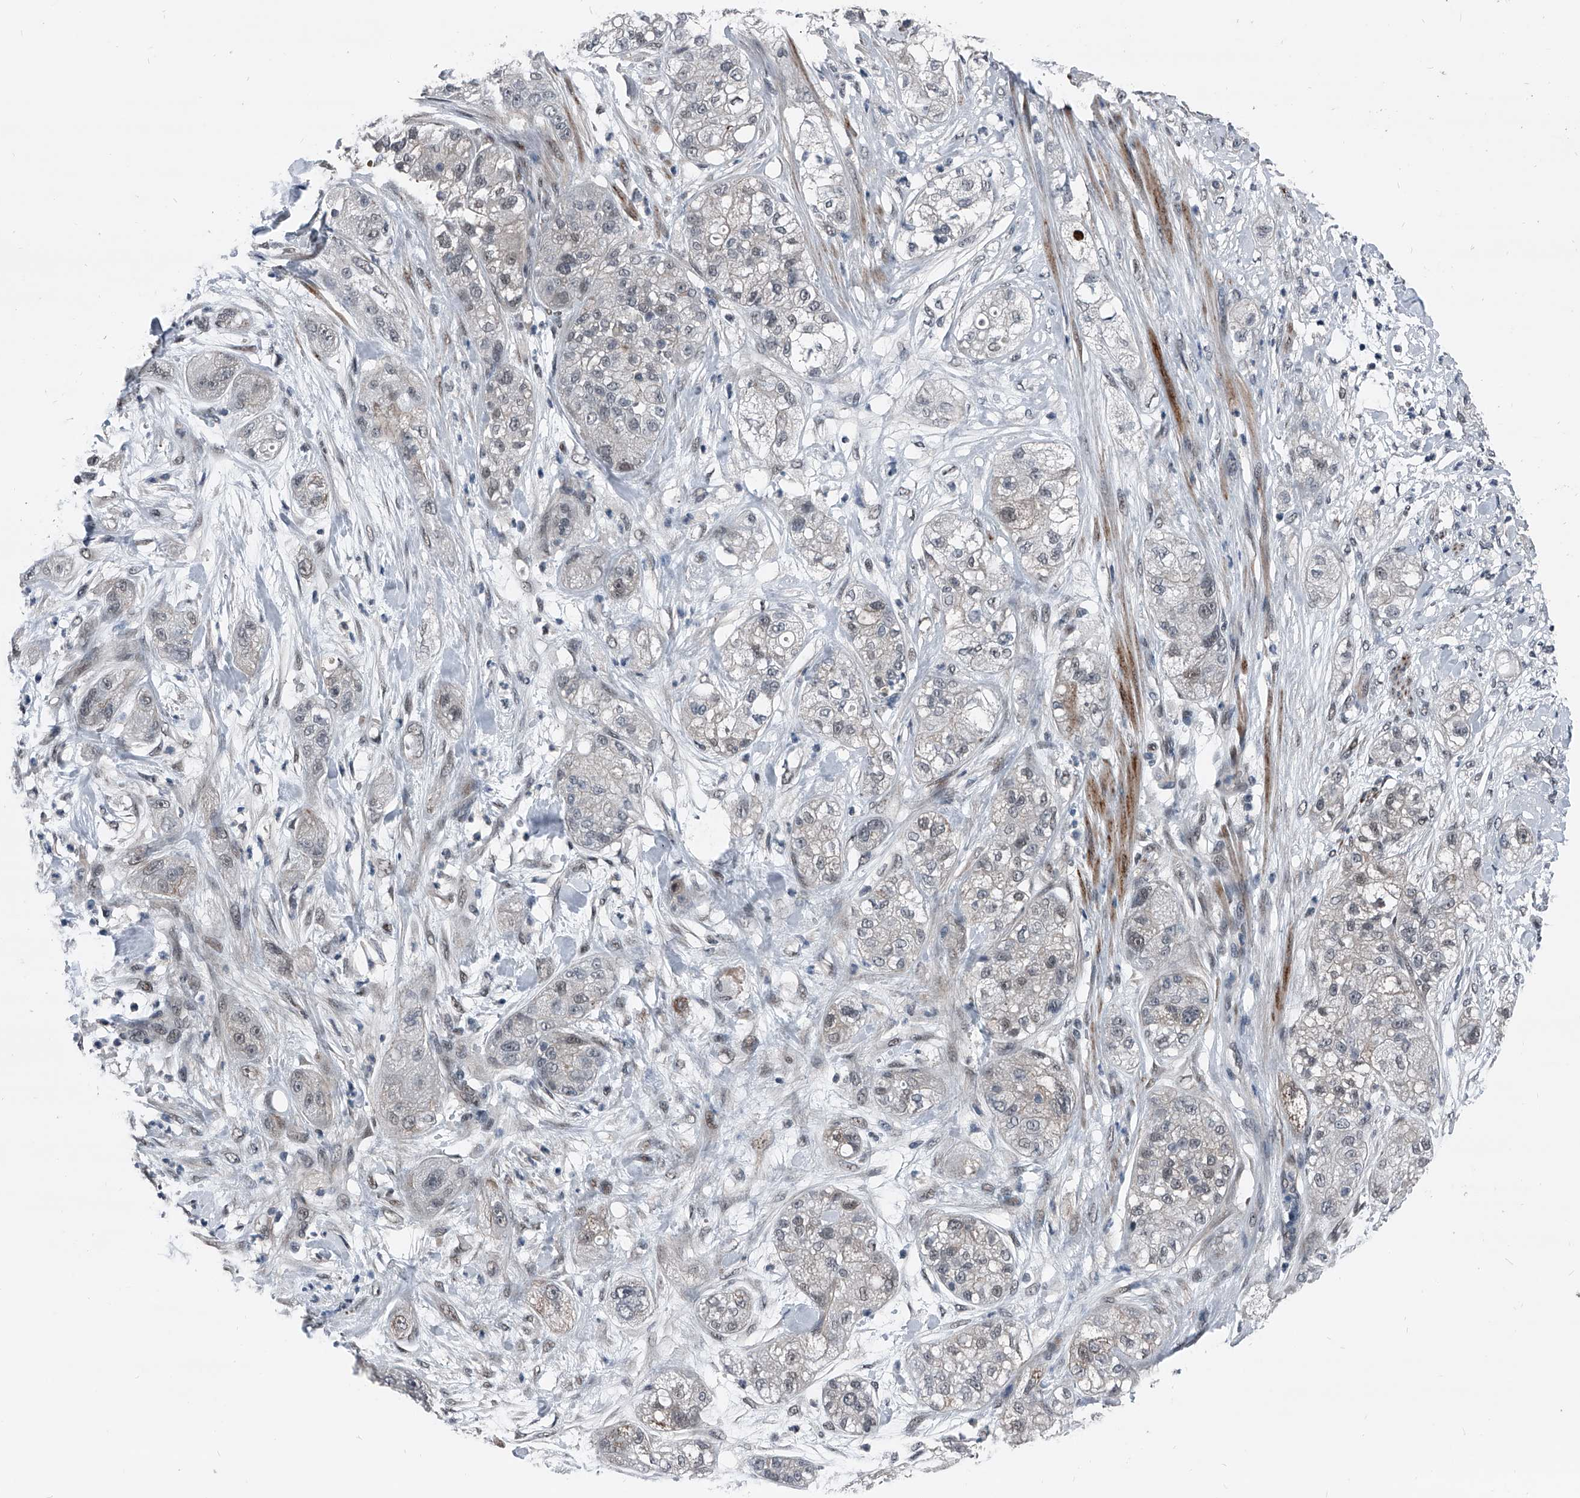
{"staining": {"intensity": "negative", "quantity": "none", "location": "none"}, "tissue": "pancreatic cancer", "cell_type": "Tumor cells", "image_type": "cancer", "snomed": [{"axis": "morphology", "description": "Adenocarcinoma, NOS"}, {"axis": "topography", "description": "Pancreas"}], "caption": "Tumor cells are negative for brown protein staining in pancreatic cancer (adenocarcinoma).", "gene": "MEN1", "patient": {"sex": "female", "age": 78}}